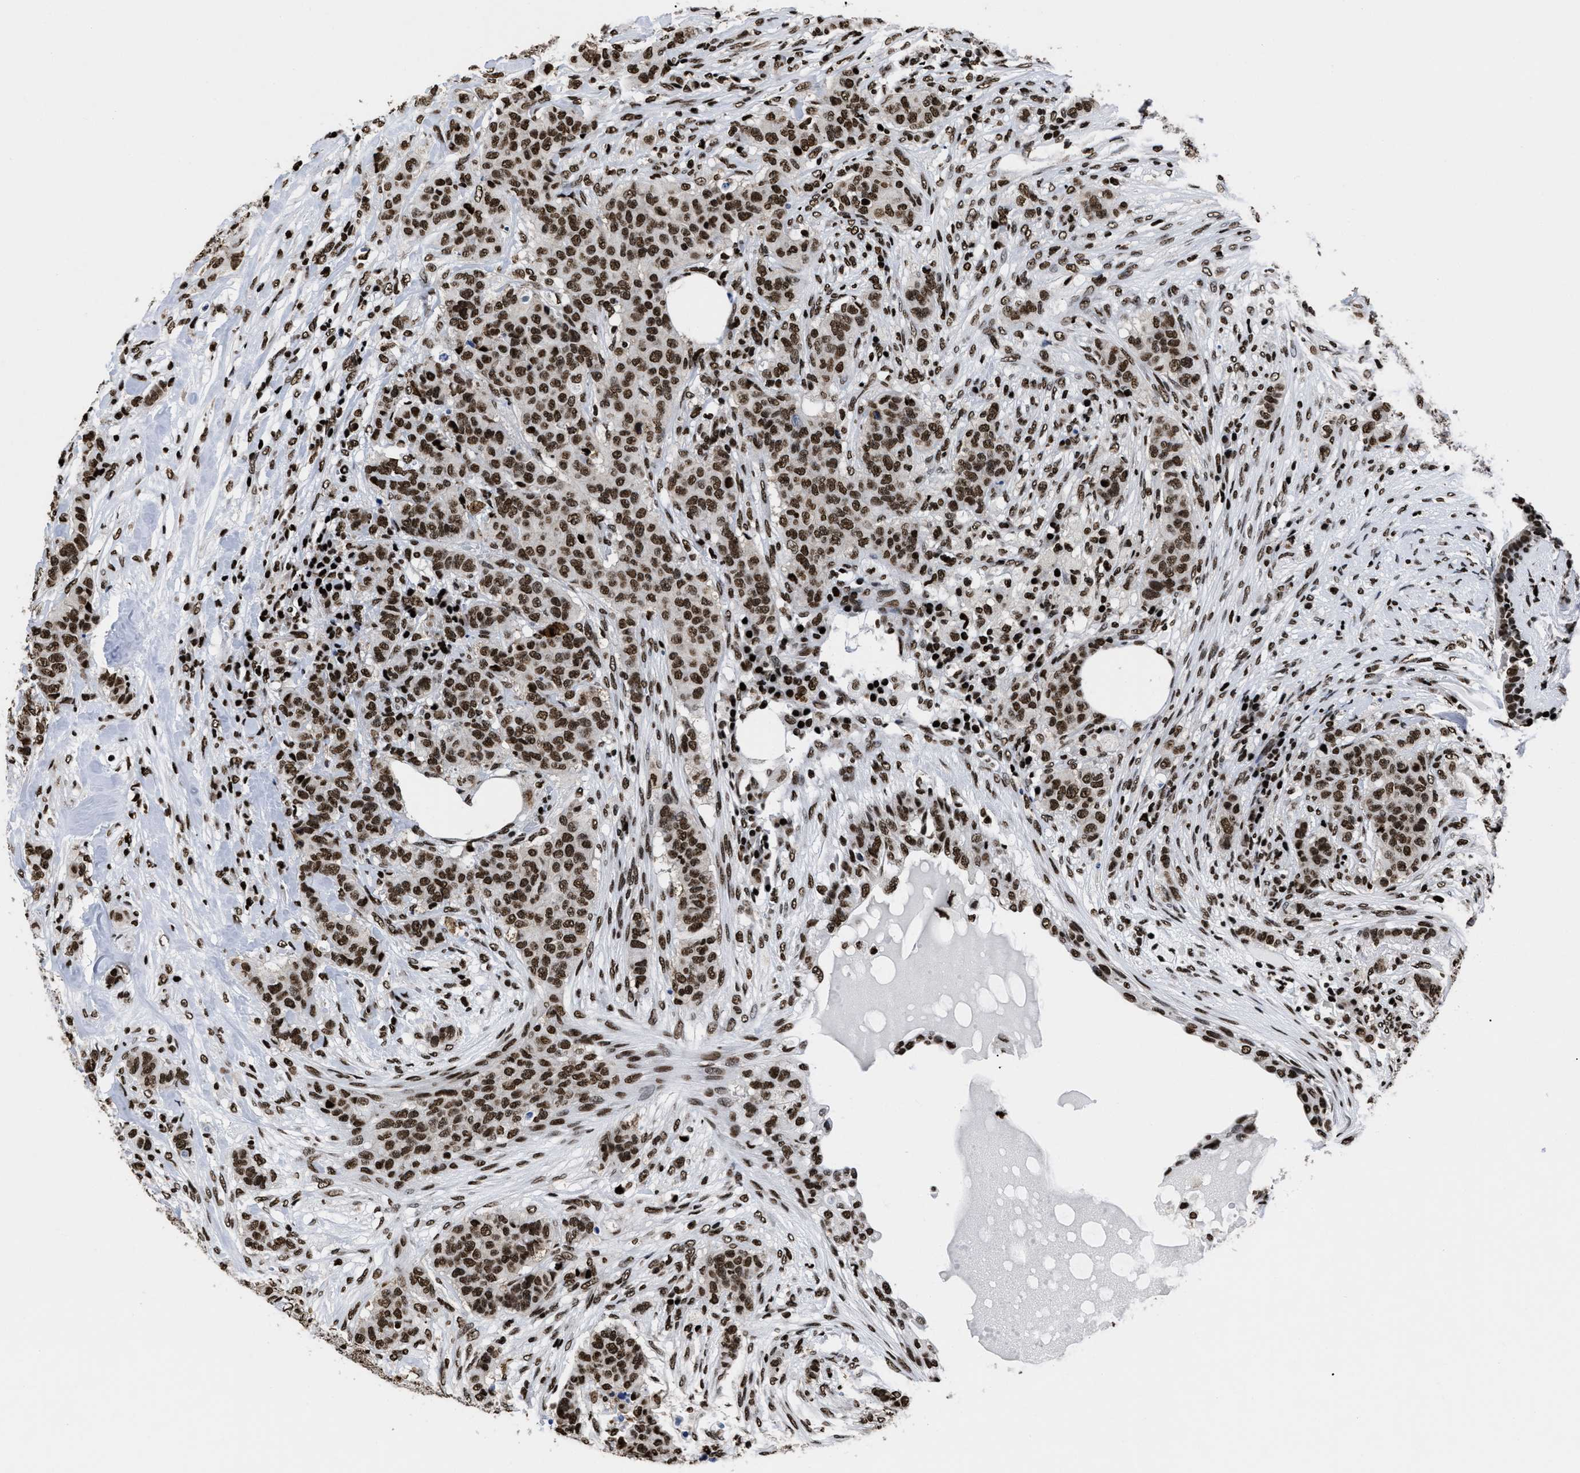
{"staining": {"intensity": "strong", "quantity": ">75%", "location": "nuclear"}, "tissue": "breast cancer", "cell_type": "Tumor cells", "image_type": "cancer", "snomed": [{"axis": "morphology", "description": "Normal tissue, NOS"}, {"axis": "morphology", "description": "Duct carcinoma"}, {"axis": "topography", "description": "Breast"}], "caption": "Human breast cancer (invasive ductal carcinoma) stained with a brown dye displays strong nuclear positive staining in about >75% of tumor cells.", "gene": "CALHM3", "patient": {"sex": "female", "age": 40}}